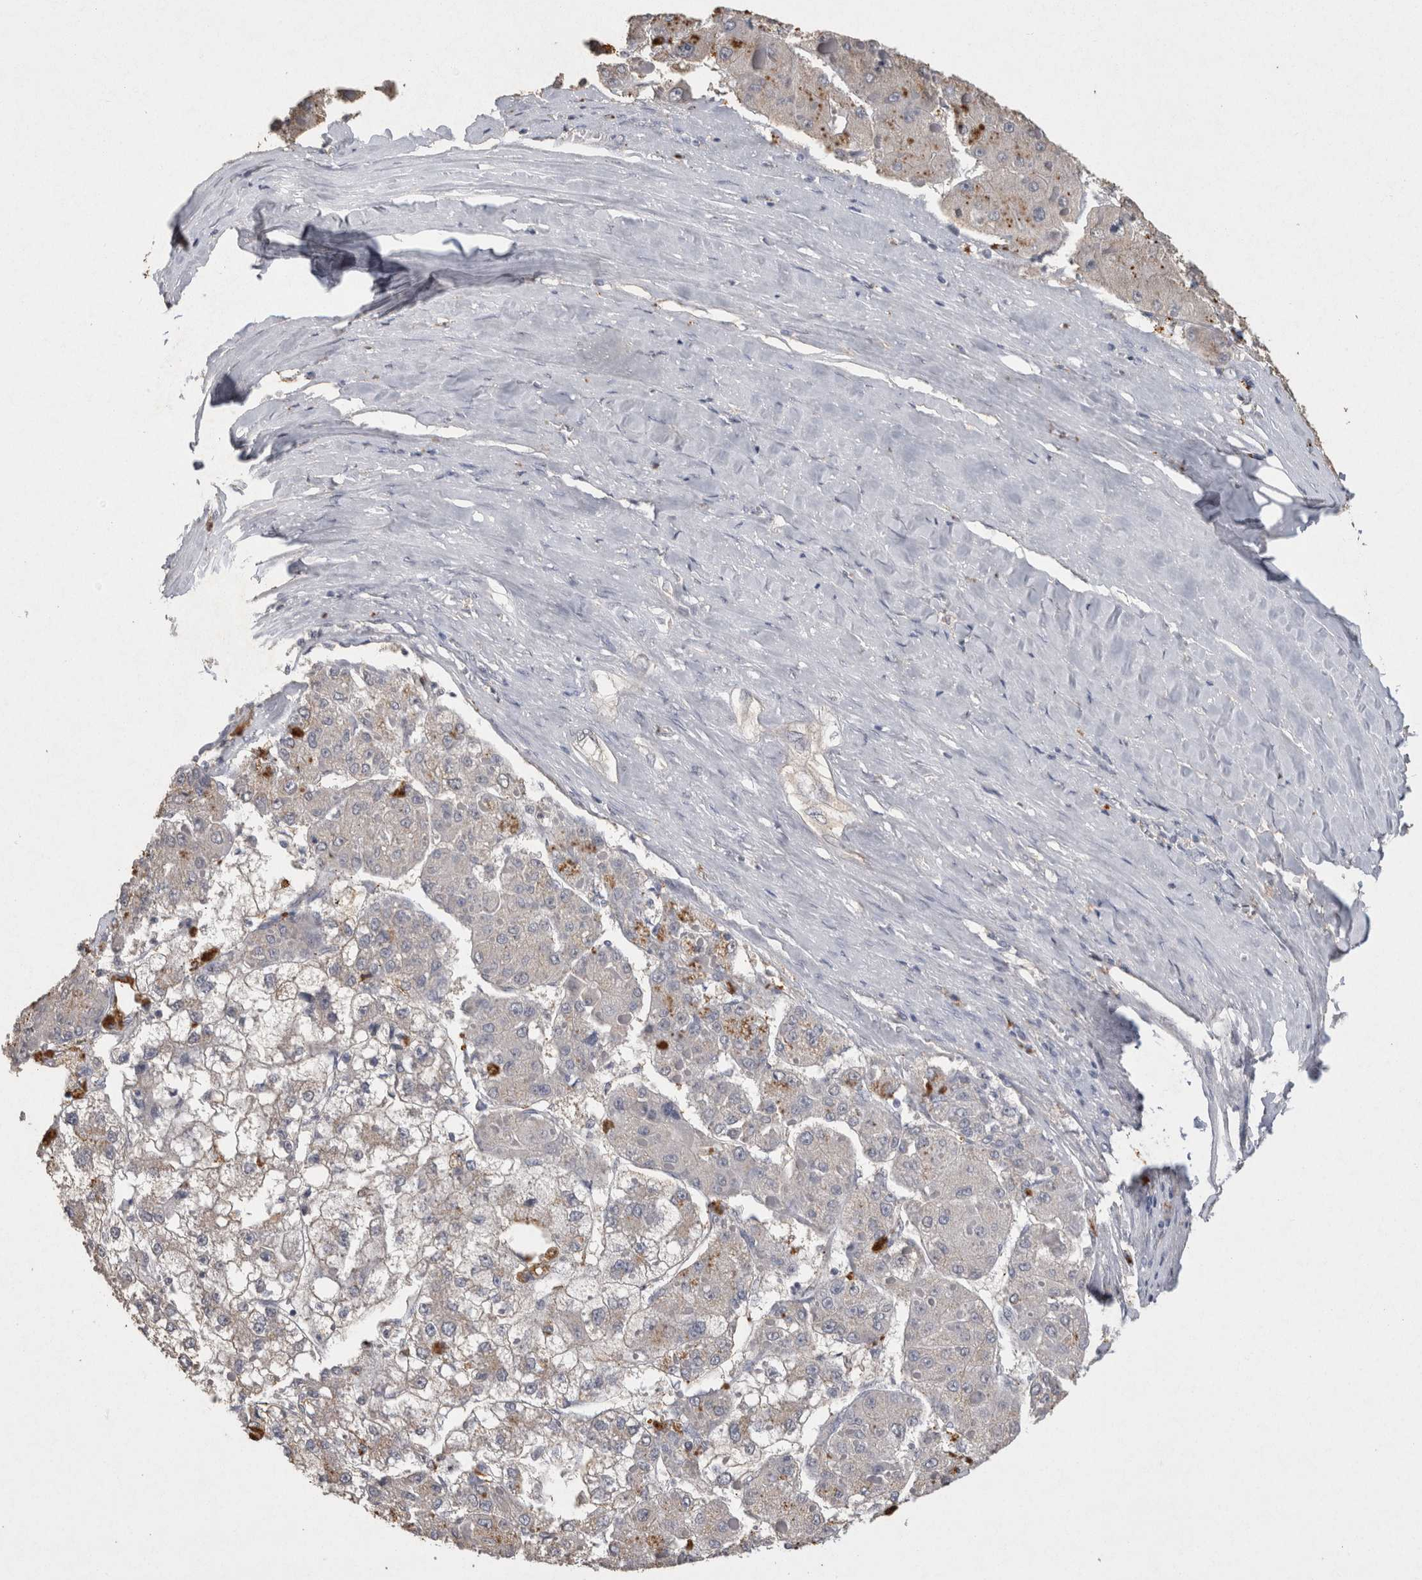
{"staining": {"intensity": "negative", "quantity": "none", "location": "none"}, "tissue": "liver cancer", "cell_type": "Tumor cells", "image_type": "cancer", "snomed": [{"axis": "morphology", "description": "Carcinoma, Hepatocellular, NOS"}, {"axis": "topography", "description": "Liver"}], "caption": "Image shows no significant protein staining in tumor cells of liver cancer (hepatocellular carcinoma). Nuclei are stained in blue.", "gene": "CNTFR", "patient": {"sex": "female", "age": 73}}